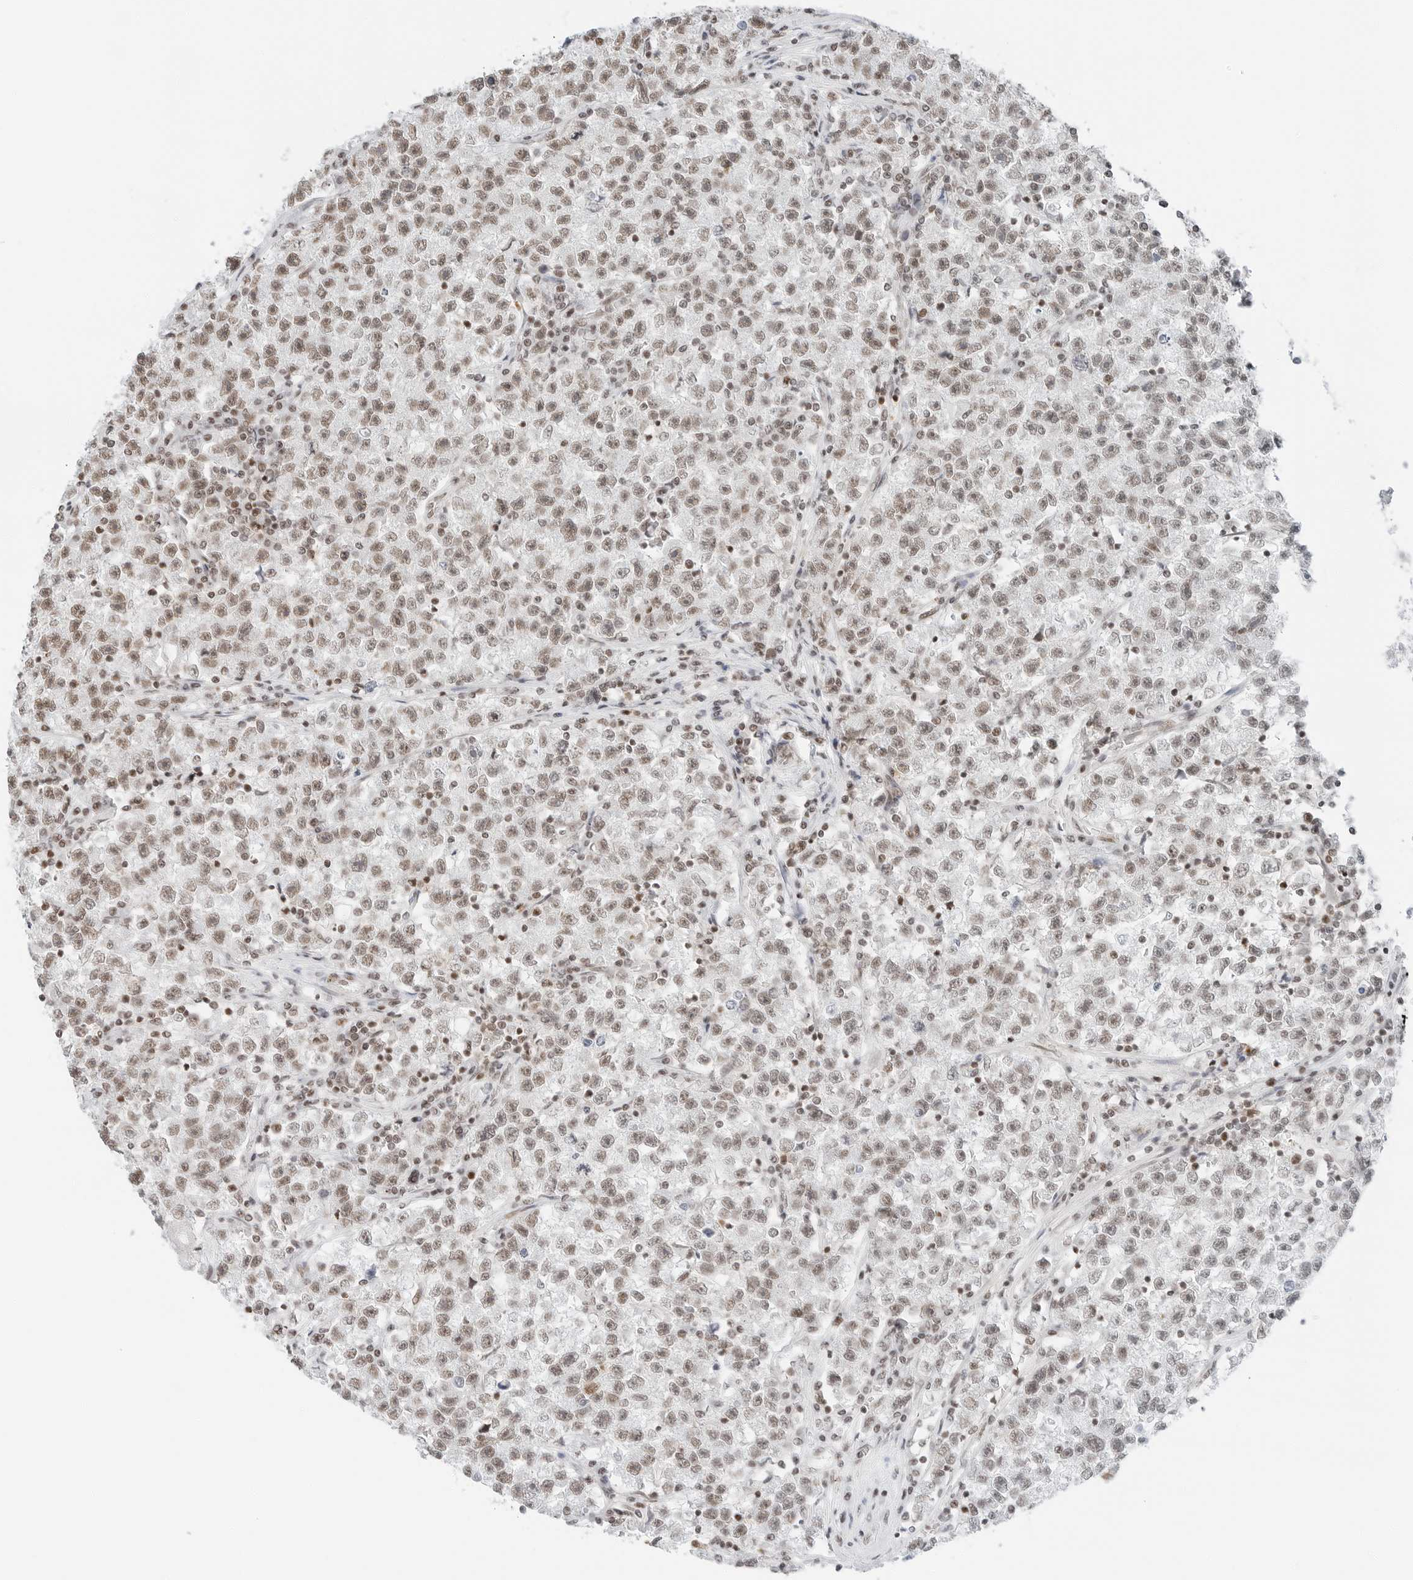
{"staining": {"intensity": "weak", "quantity": ">75%", "location": "nuclear"}, "tissue": "testis cancer", "cell_type": "Tumor cells", "image_type": "cancer", "snomed": [{"axis": "morphology", "description": "Seminoma, NOS"}, {"axis": "topography", "description": "Testis"}], "caption": "Immunohistochemical staining of human seminoma (testis) reveals low levels of weak nuclear protein staining in approximately >75% of tumor cells. (Stains: DAB in brown, nuclei in blue, Microscopy: brightfield microscopy at high magnification).", "gene": "CRTC2", "patient": {"sex": "male", "age": 22}}